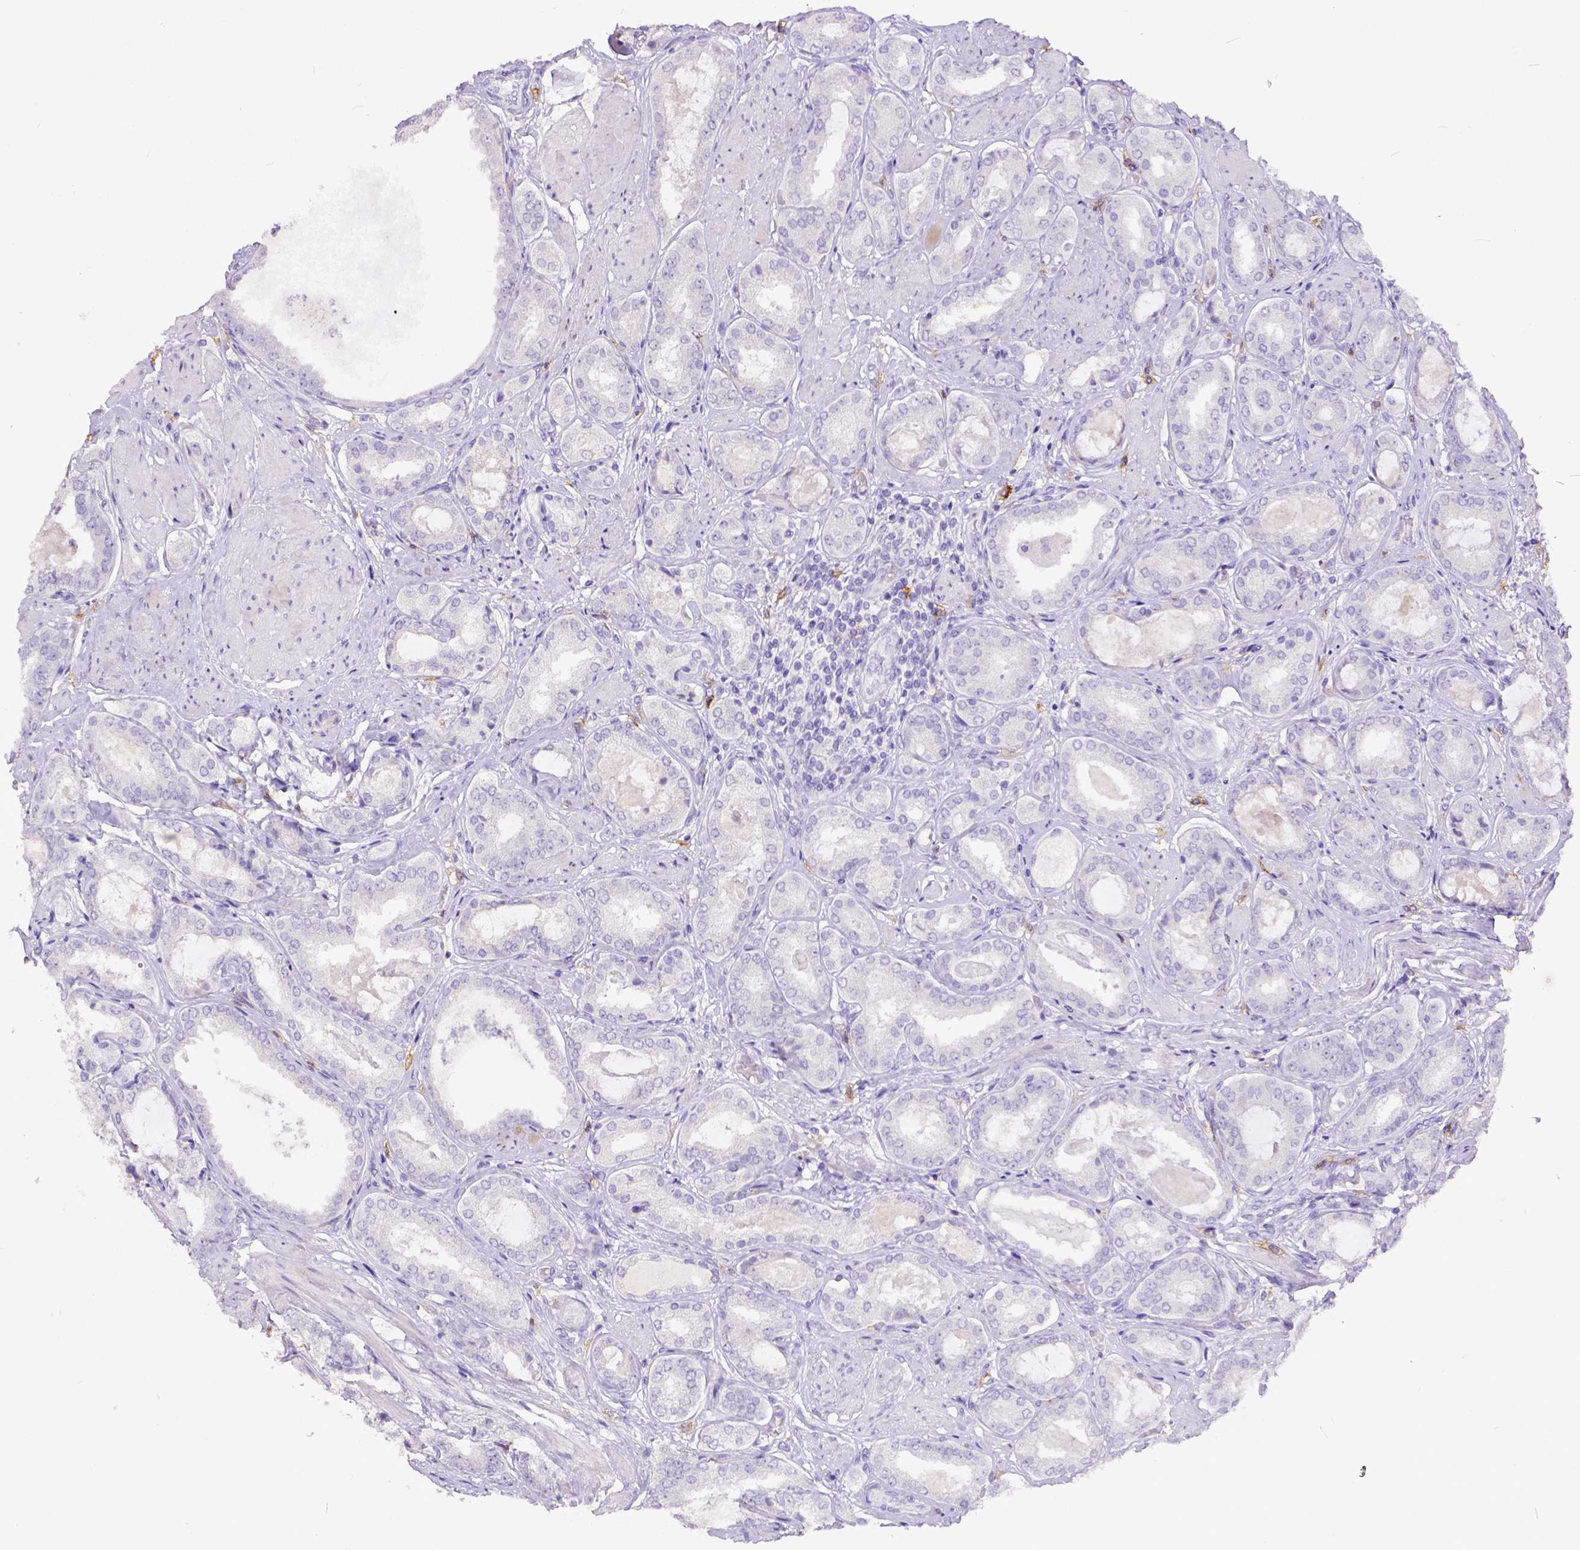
{"staining": {"intensity": "negative", "quantity": "none", "location": "none"}, "tissue": "prostate cancer", "cell_type": "Tumor cells", "image_type": "cancer", "snomed": [{"axis": "morphology", "description": "Adenocarcinoma, High grade"}, {"axis": "topography", "description": "Prostate"}], "caption": "High magnification brightfield microscopy of prostate cancer (high-grade adenocarcinoma) stained with DAB (3,3'-diaminobenzidine) (brown) and counterstained with hematoxylin (blue): tumor cells show no significant expression. The staining was performed using DAB (3,3'-diaminobenzidine) to visualize the protein expression in brown, while the nuclei were stained in blue with hematoxylin (Magnification: 20x).", "gene": "KIT", "patient": {"sex": "male", "age": 63}}